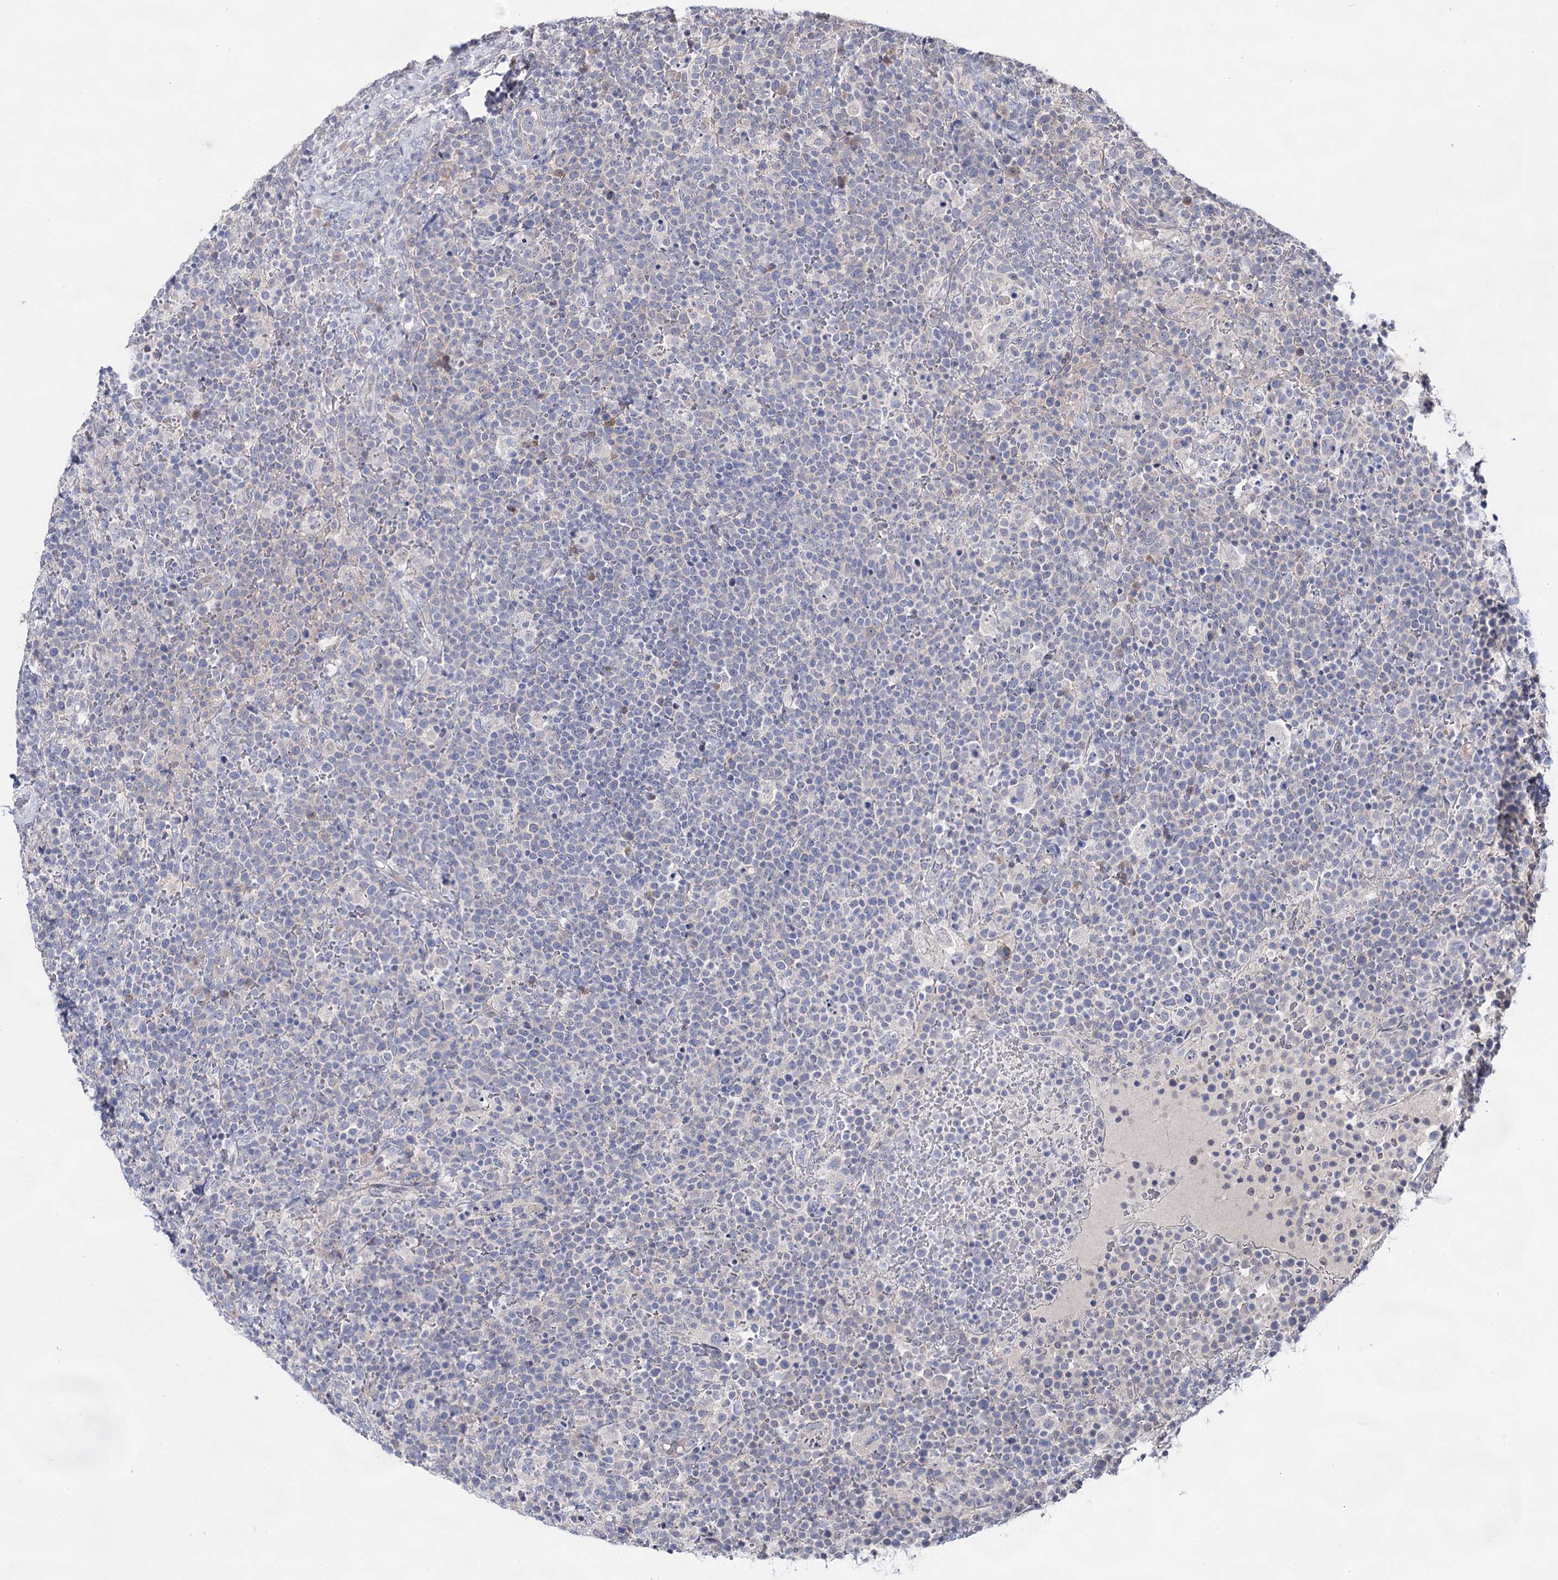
{"staining": {"intensity": "negative", "quantity": "none", "location": "none"}, "tissue": "lymphoma", "cell_type": "Tumor cells", "image_type": "cancer", "snomed": [{"axis": "morphology", "description": "Malignant lymphoma, non-Hodgkin's type, High grade"}, {"axis": "topography", "description": "Lymph node"}], "caption": "Immunohistochemistry histopathology image of neoplastic tissue: human lymphoma stained with DAB shows no significant protein expression in tumor cells.", "gene": "ARFIP2", "patient": {"sex": "male", "age": 61}}